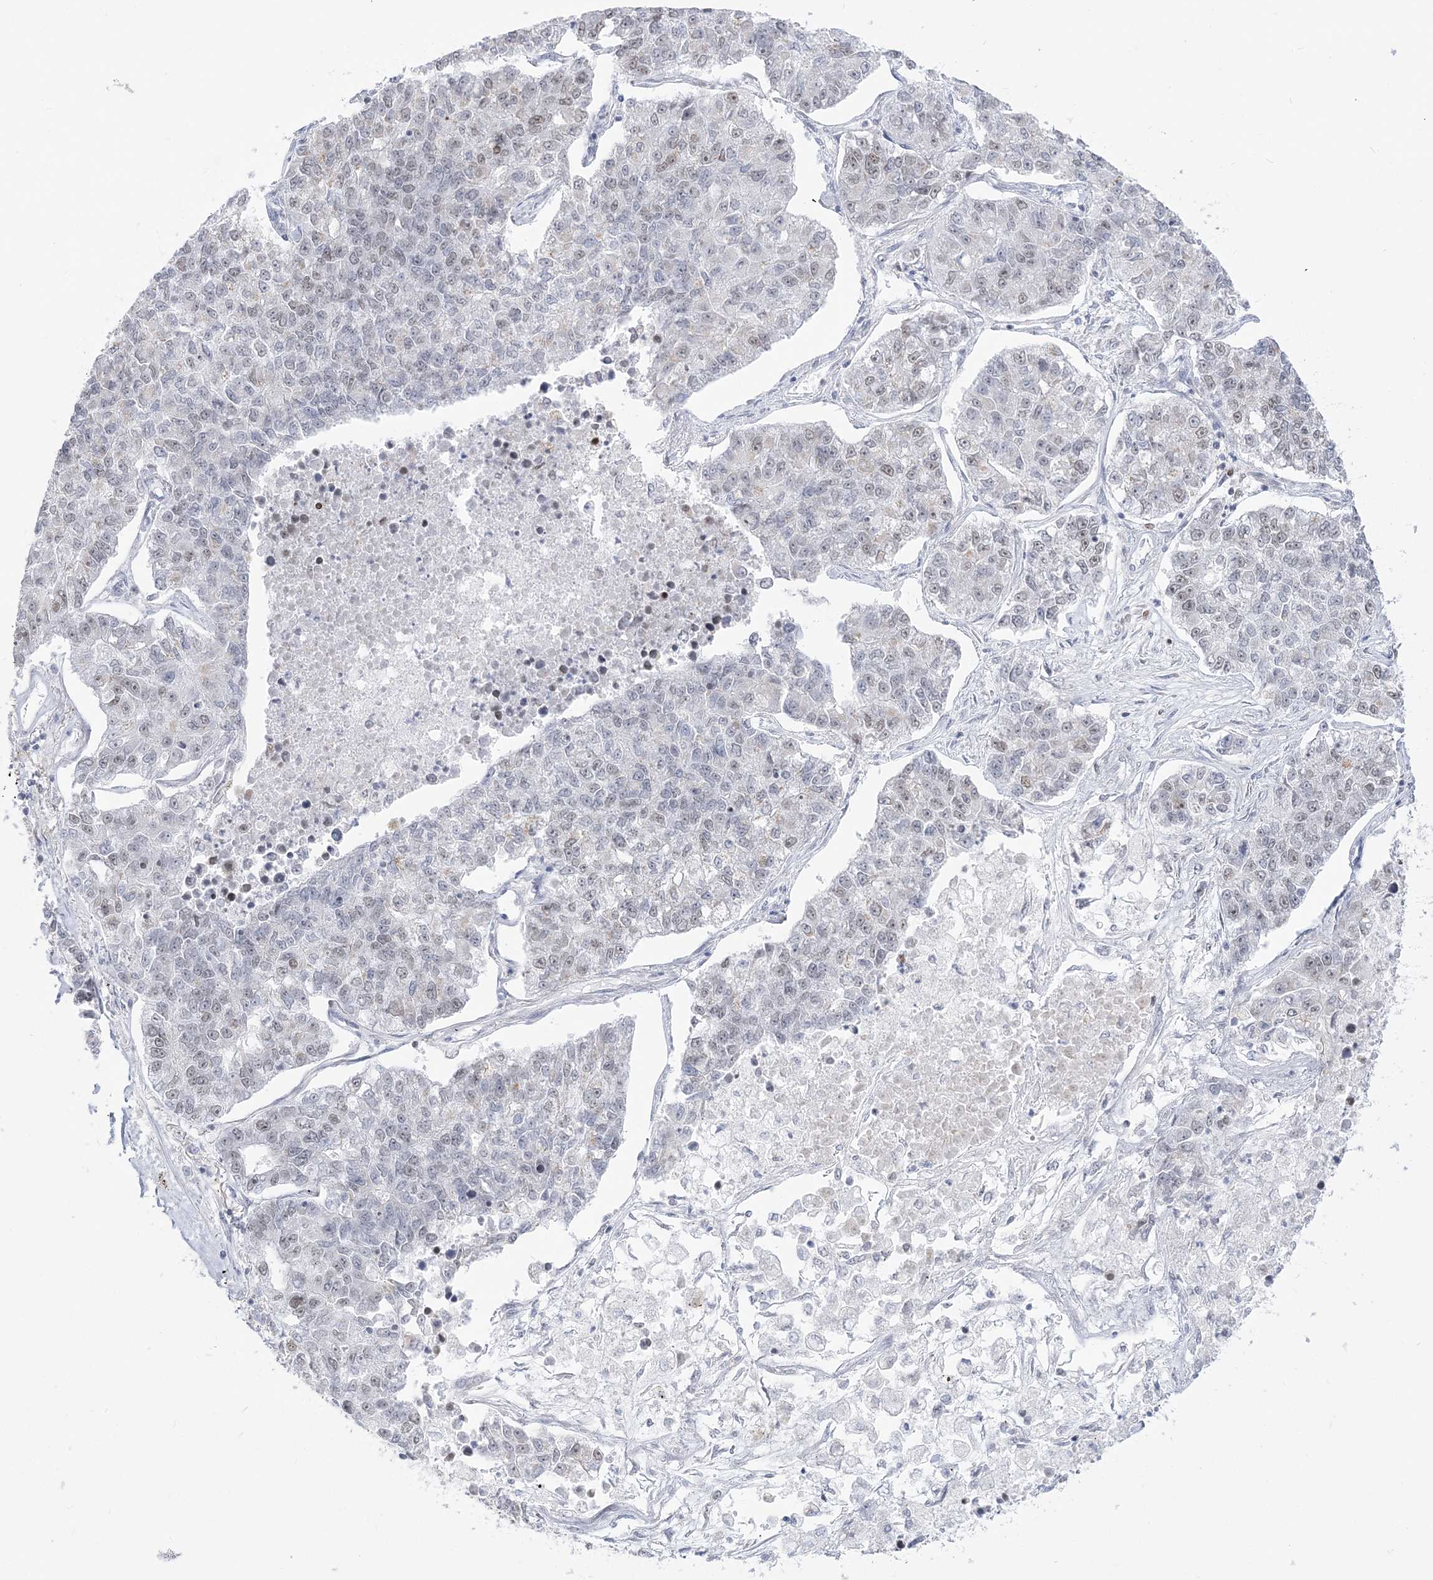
{"staining": {"intensity": "moderate", "quantity": "<25%", "location": "nuclear"}, "tissue": "lung cancer", "cell_type": "Tumor cells", "image_type": "cancer", "snomed": [{"axis": "morphology", "description": "Adenocarcinoma, NOS"}, {"axis": "topography", "description": "Lung"}], "caption": "There is low levels of moderate nuclear expression in tumor cells of lung adenocarcinoma, as demonstrated by immunohistochemical staining (brown color).", "gene": "DDX21", "patient": {"sex": "male", "age": 49}}